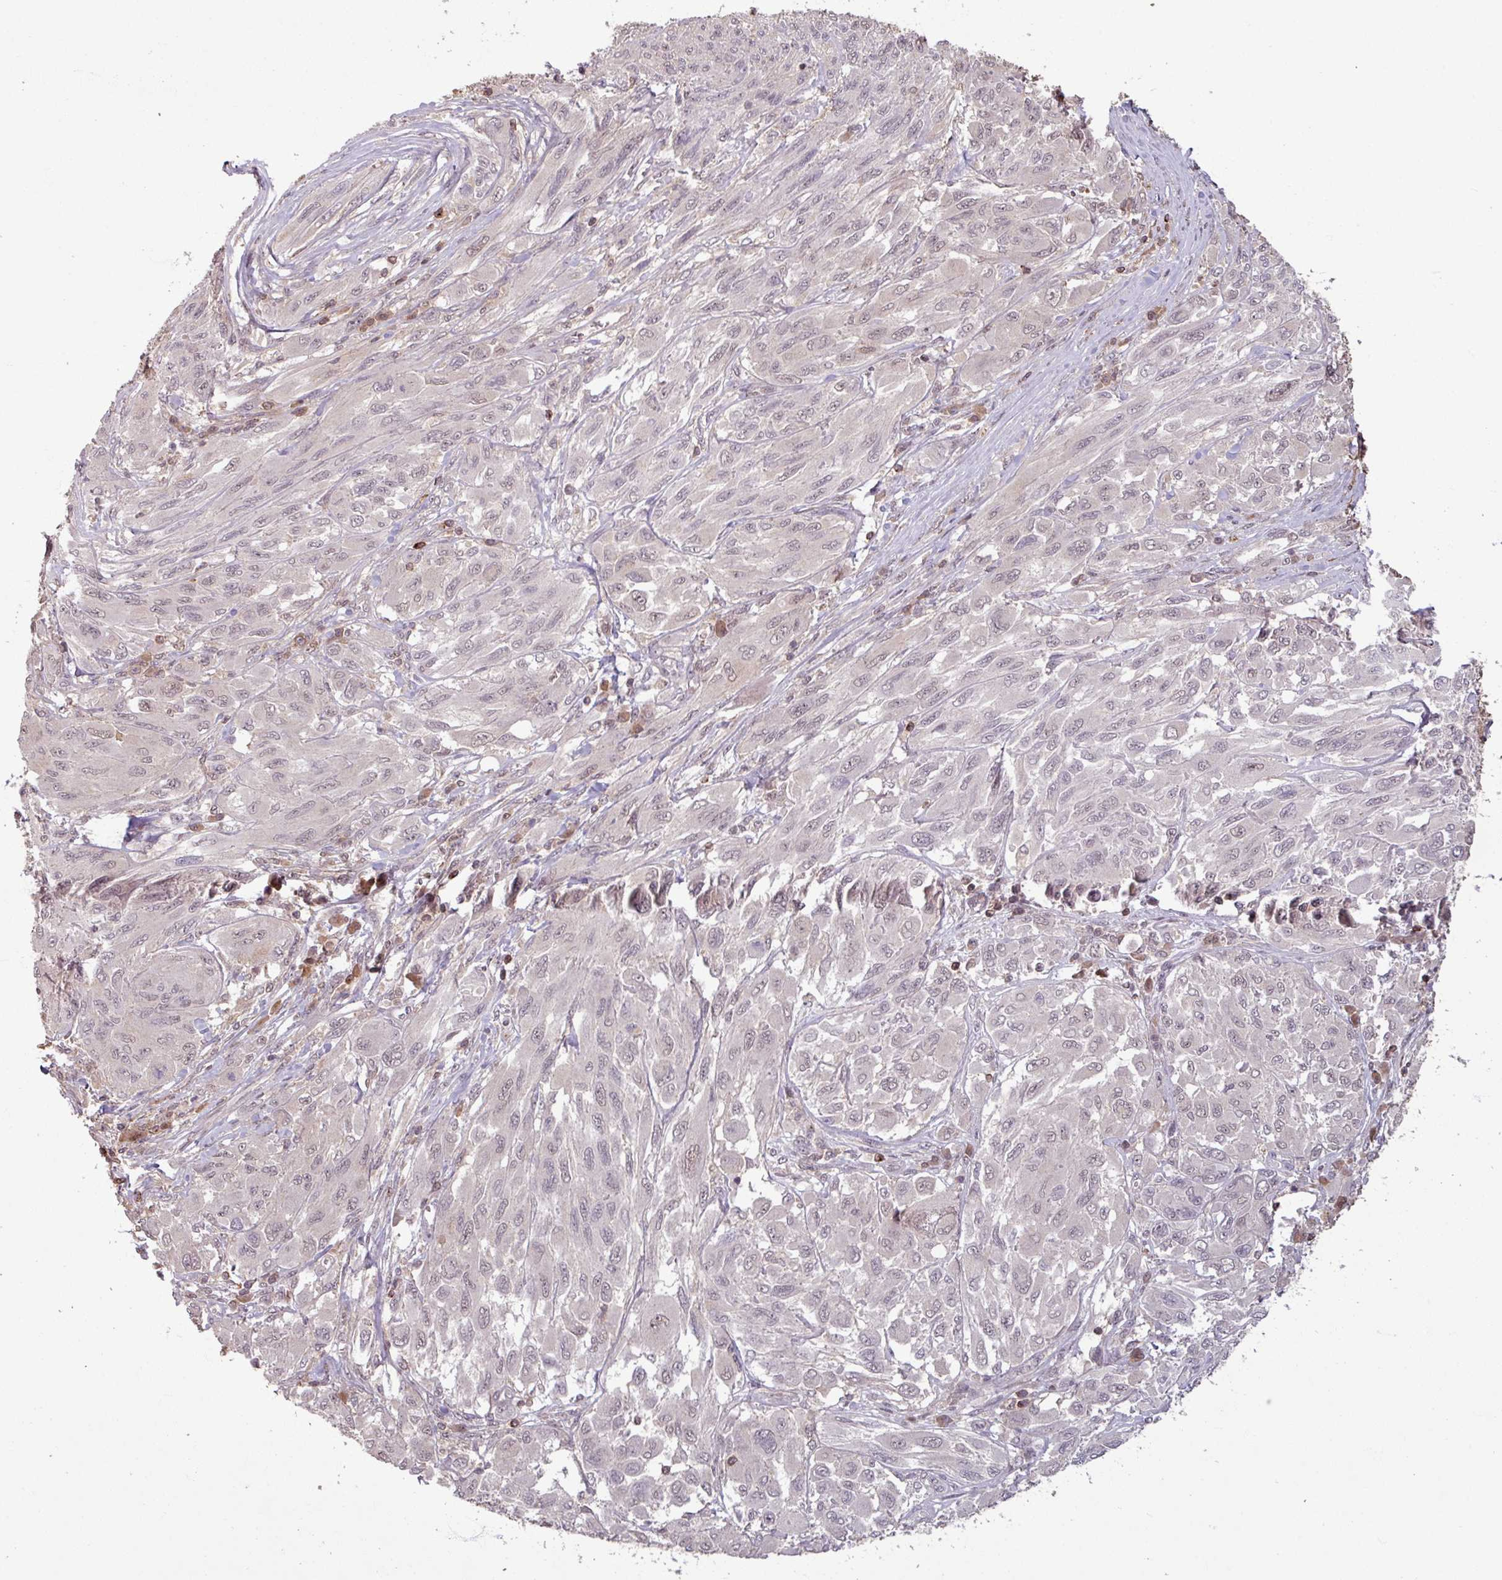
{"staining": {"intensity": "weak", "quantity": "25%-75%", "location": "nuclear"}, "tissue": "melanoma", "cell_type": "Tumor cells", "image_type": "cancer", "snomed": [{"axis": "morphology", "description": "Malignant melanoma, NOS"}, {"axis": "topography", "description": "Skin"}], "caption": "Protein expression analysis of human malignant melanoma reveals weak nuclear positivity in approximately 25%-75% of tumor cells.", "gene": "OR6B1", "patient": {"sex": "female", "age": 91}}